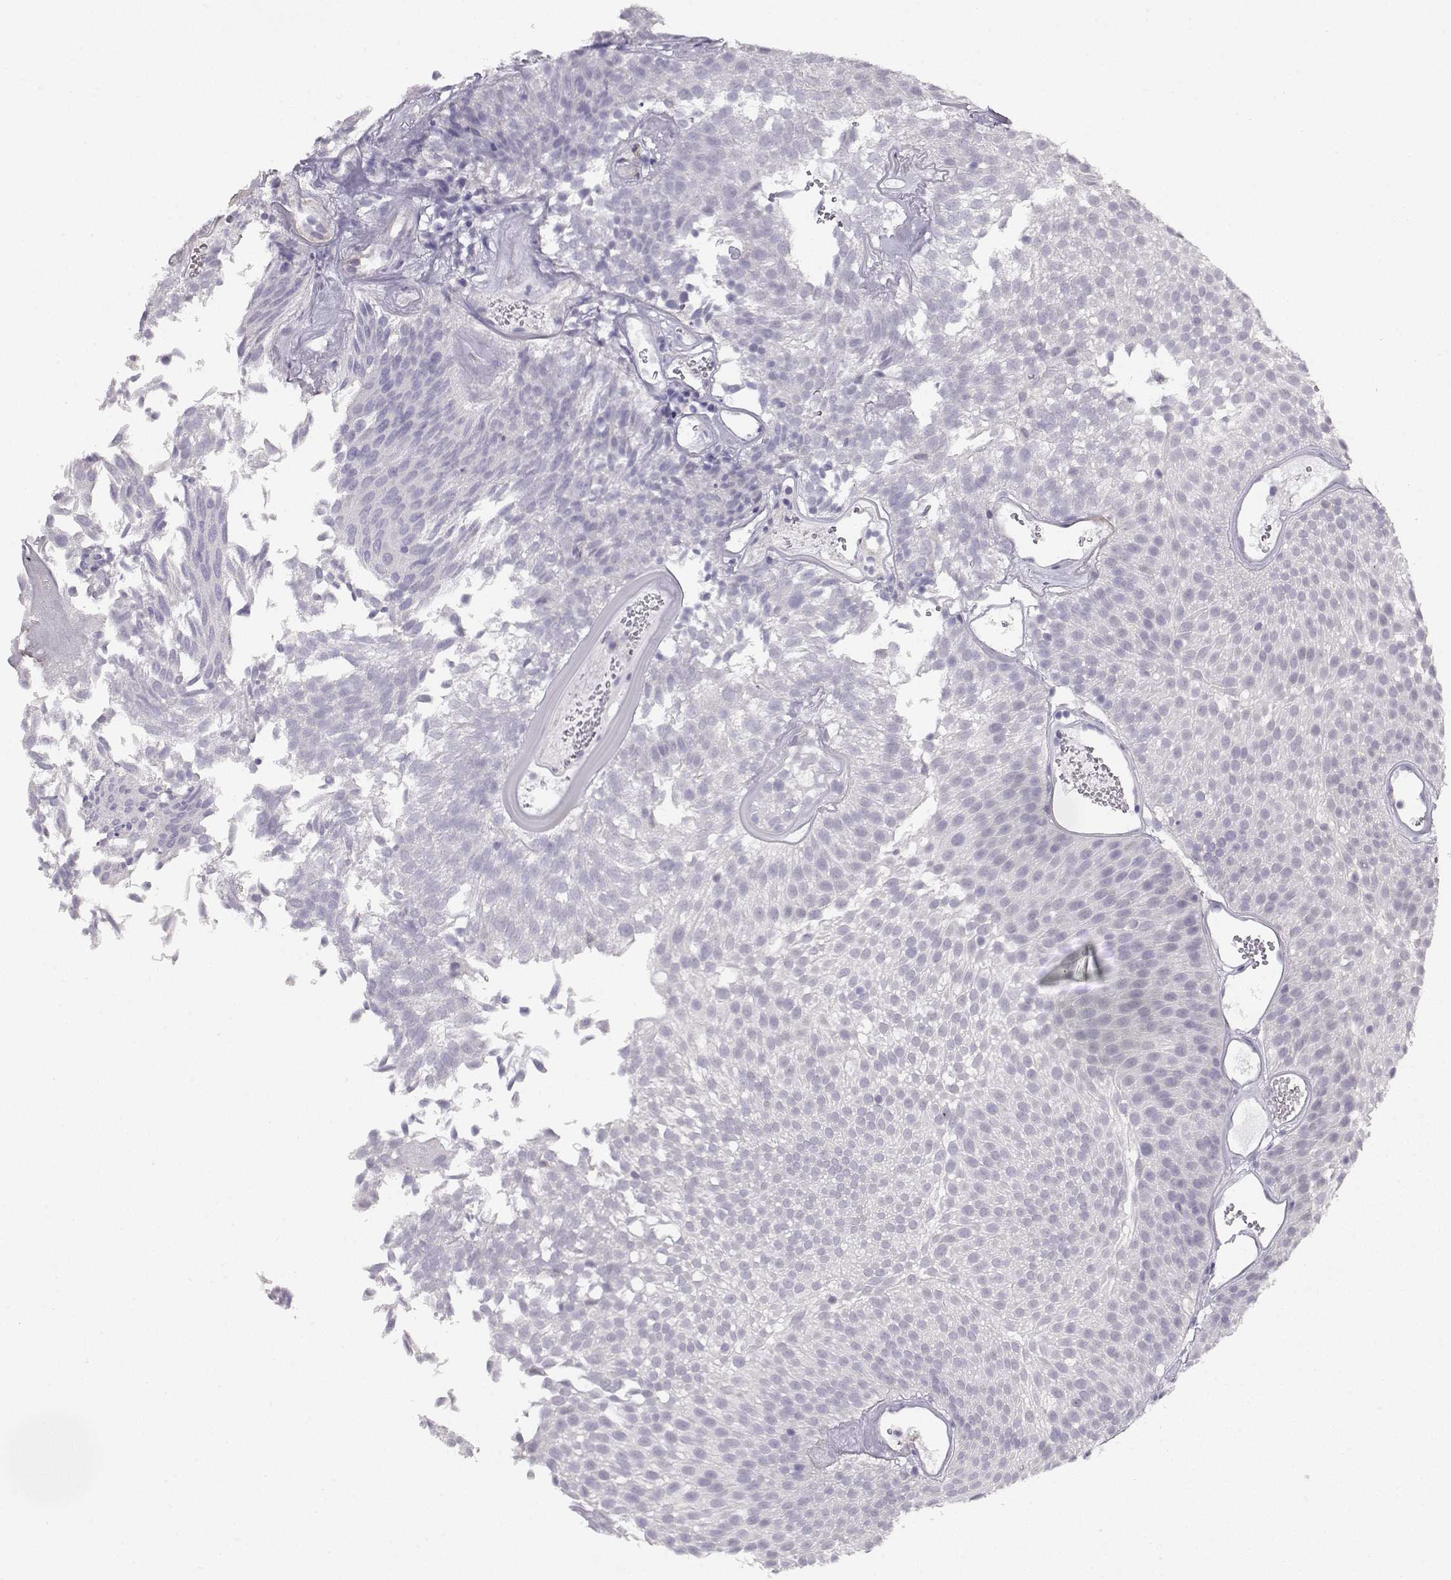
{"staining": {"intensity": "negative", "quantity": "none", "location": "none"}, "tissue": "urothelial cancer", "cell_type": "Tumor cells", "image_type": "cancer", "snomed": [{"axis": "morphology", "description": "Urothelial carcinoma, Low grade"}, {"axis": "topography", "description": "Urinary bladder"}], "caption": "DAB immunohistochemical staining of low-grade urothelial carcinoma exhibits no significant expression in tumor cells.", "gene": "IMPG1", "patient": {"sex": "male", "age": 52}}